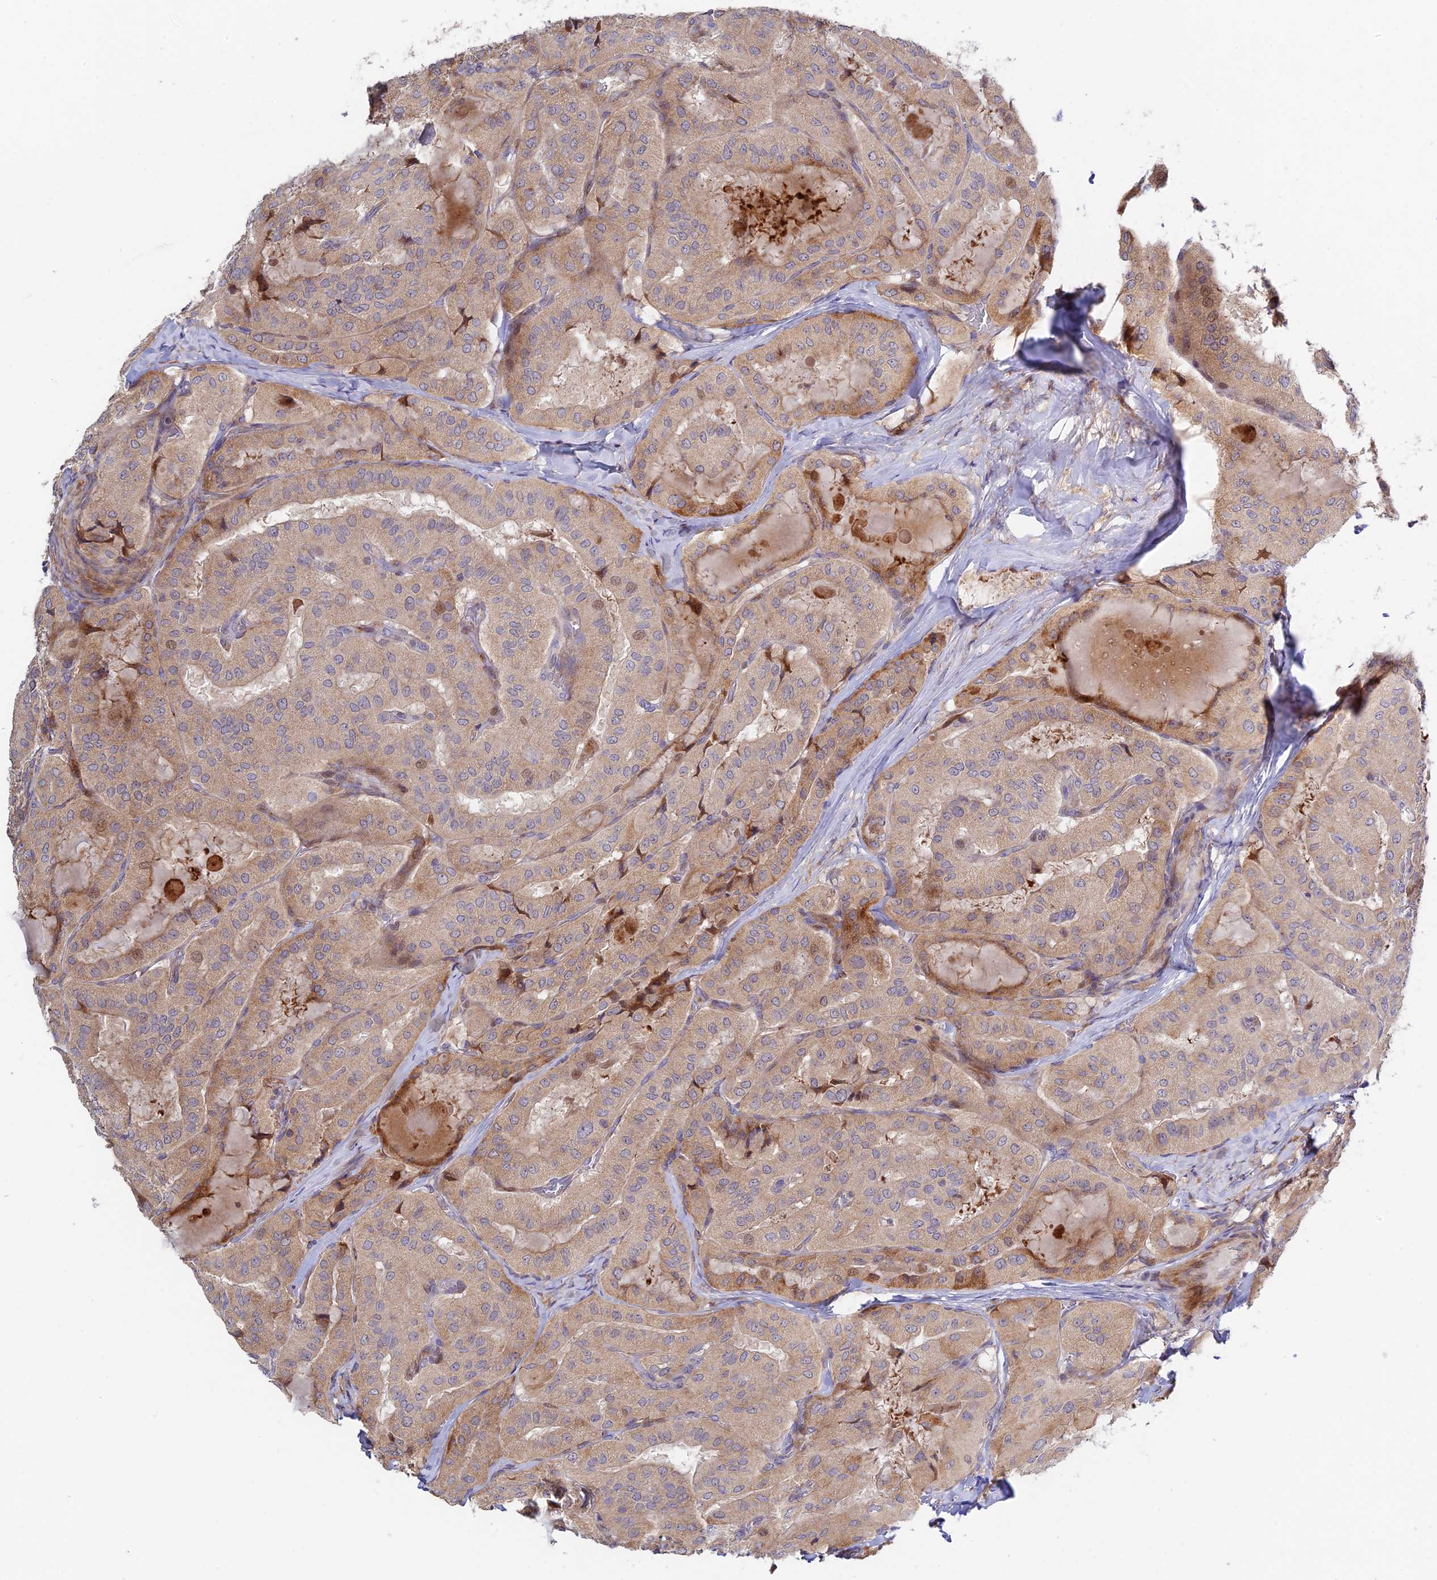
{"staining": {"intensity": "weak", "quantity": "25%-75%", "location": "cytoplasmic/membranous"}, "tissue": "thyroid cancer", "cell_type": "Tumor cells", "image_type": "cancer", "snomed": [{"axis": "morphology", "description": "Normal tissue, NOS"}, {"axis": "morphology", "description": "Papillary adenocarcinoma, NOS"}, {"axis": "topography", "description": "Thyroid gland"}], "caption": "Immunohistochemistry (IHC) image of neoplastic tissue: human thyroid cancer stained using IHC exhibits low levels of weak protein expression localized specifically in the cytoplasmic/membranous of tumor cells, appearing as a cytoplasmic/membranous brown color.", "gene": "FUOM", "patient": {"sex": "female", "age": 59}}